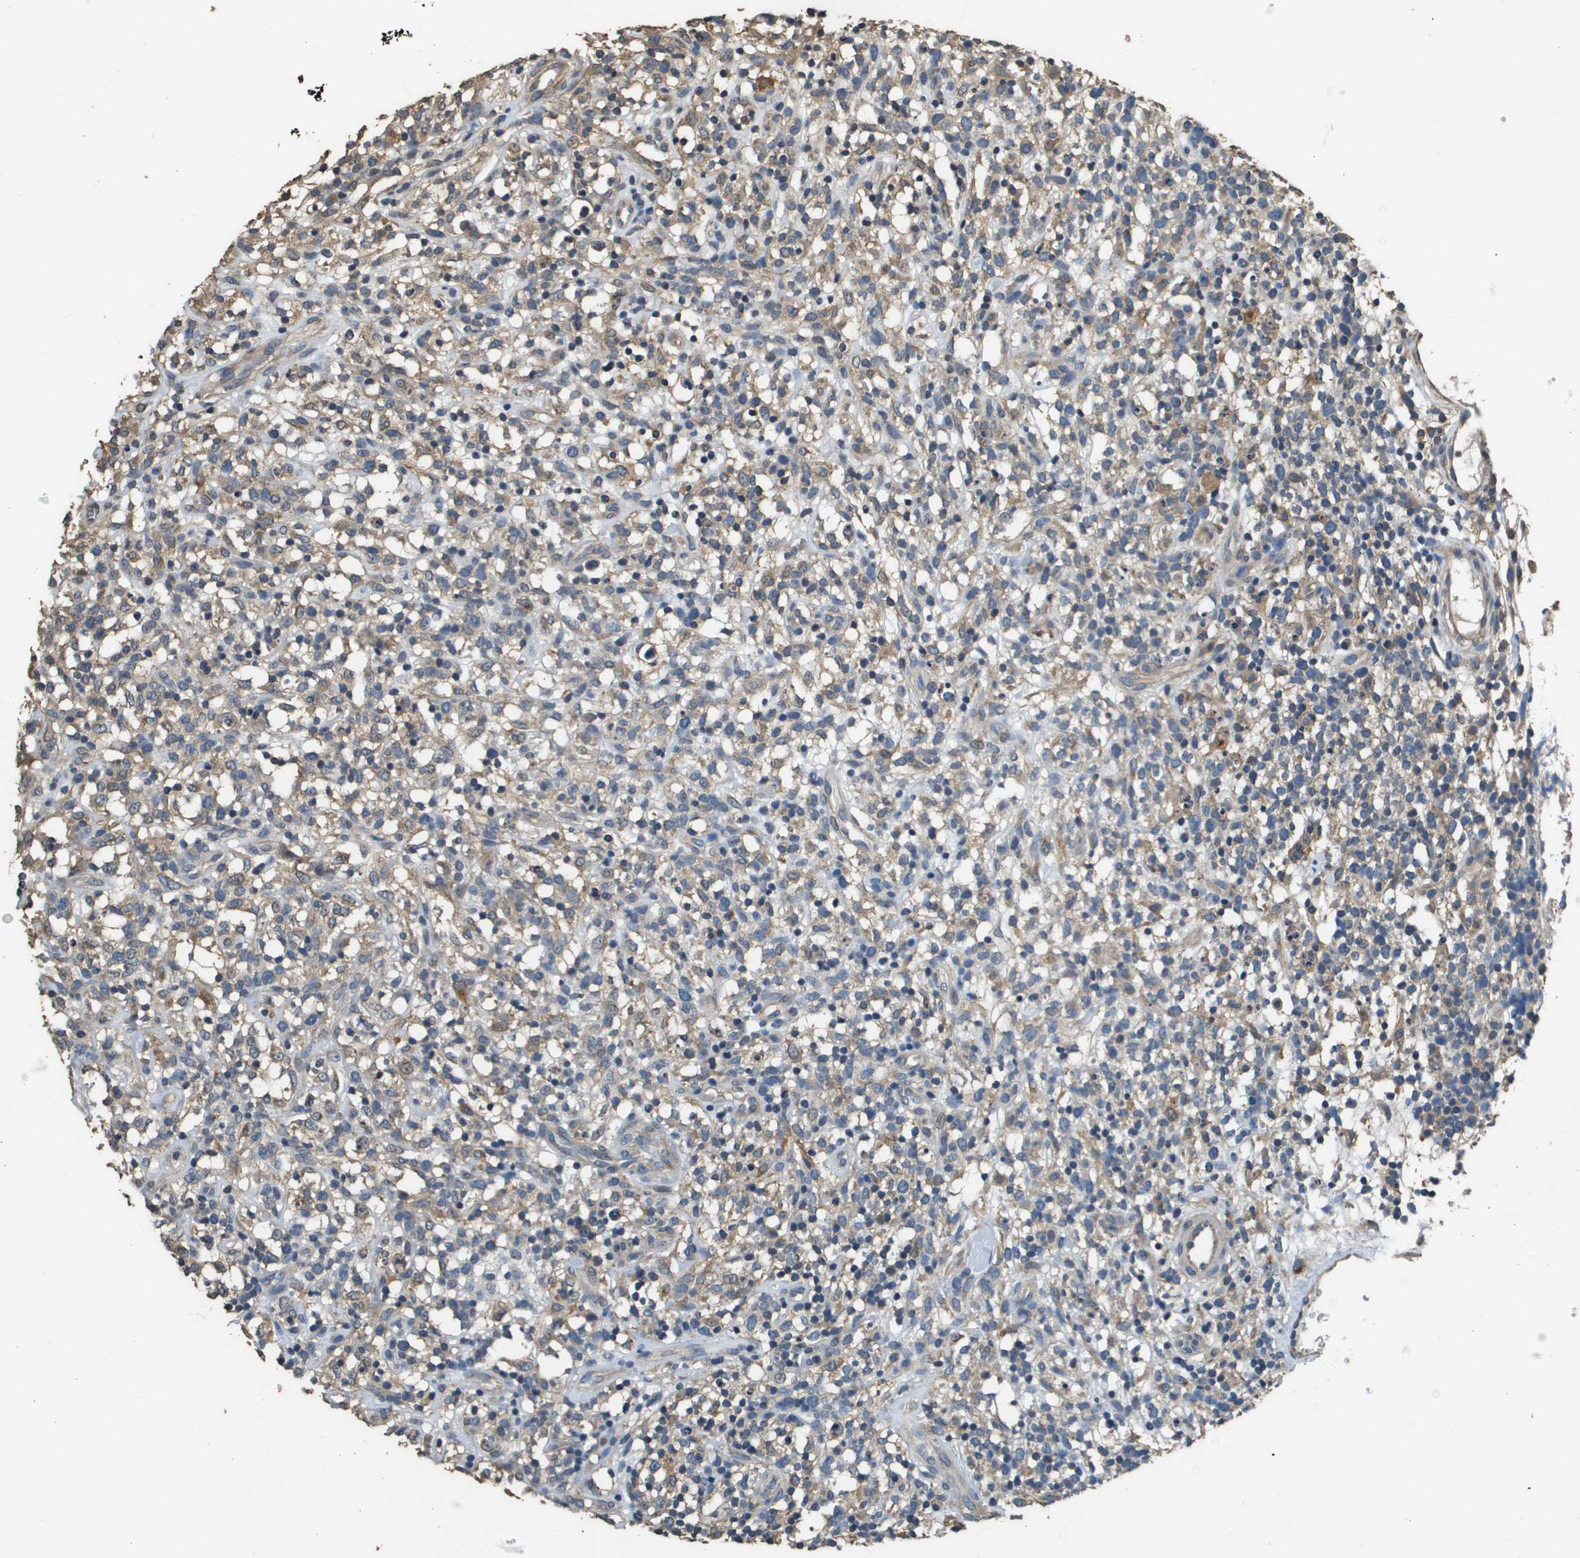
{"staining": {"intensity": "weak", "quantity": "25%-75%", "location": "cytoplasmic/membranous"}, "tissue": "lymphoma", "cell_type": "Tumor cells", "image_type": "cancer", "snomed": [{"axis": "morphology", "description": "Malignant lymphoma, non-Hodgkin's type, High grade"}, {"axis": "topography", "description": "Lymph node"}], "caption": "Immunohistochemistry (IHC) image of neoplastic tissue: human lymphoma stained using immunohistochemistry (IHC) reveals low levels of weak protein expression localized specifically in the cytoplasmic/membranous of tumor cells, appearing as a cytoplasmic/membranous brown color.", "gene": "RAB6B", "patient": {"sex": "female", "age": 73}}